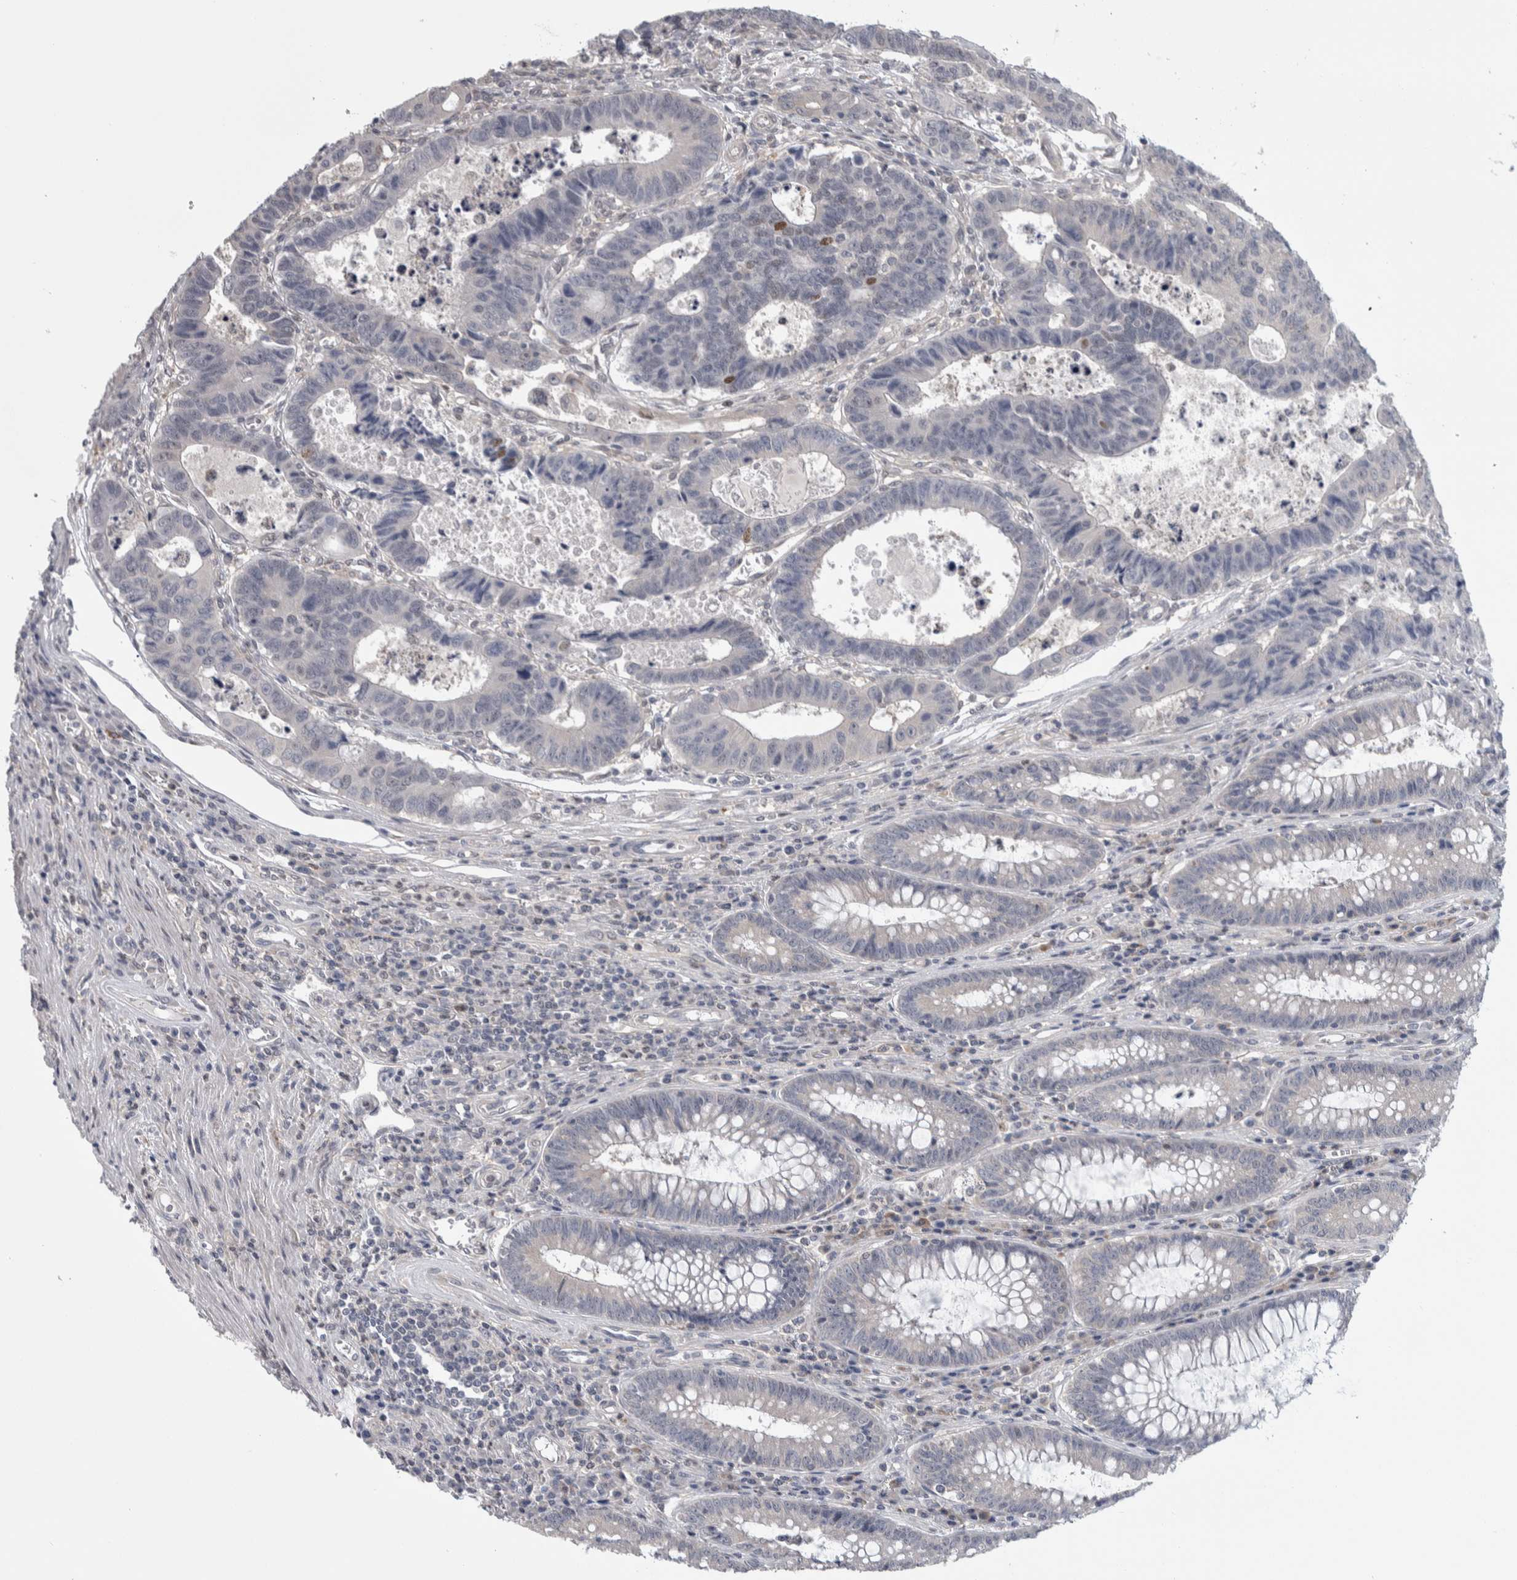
{"staining": {"intensity": "negative", "quantity": "none", "location": "none"}, "tissue": "colorectal cancer", "cell_type": "Tumor cells", "image_type": "cancer", "snomed": [{"axis": "morphology", "description": "Adenocarcinoma, NOS"}, {"axis": "topography", "description": "Rectum"}], "caption": "IHC image of colorectal adenocarcinoma stained for a protein (brown), which reveals no staining in tumor cells.", "gene": "TAX1BP1", "patient": {"sex": "male", "age": 84}}